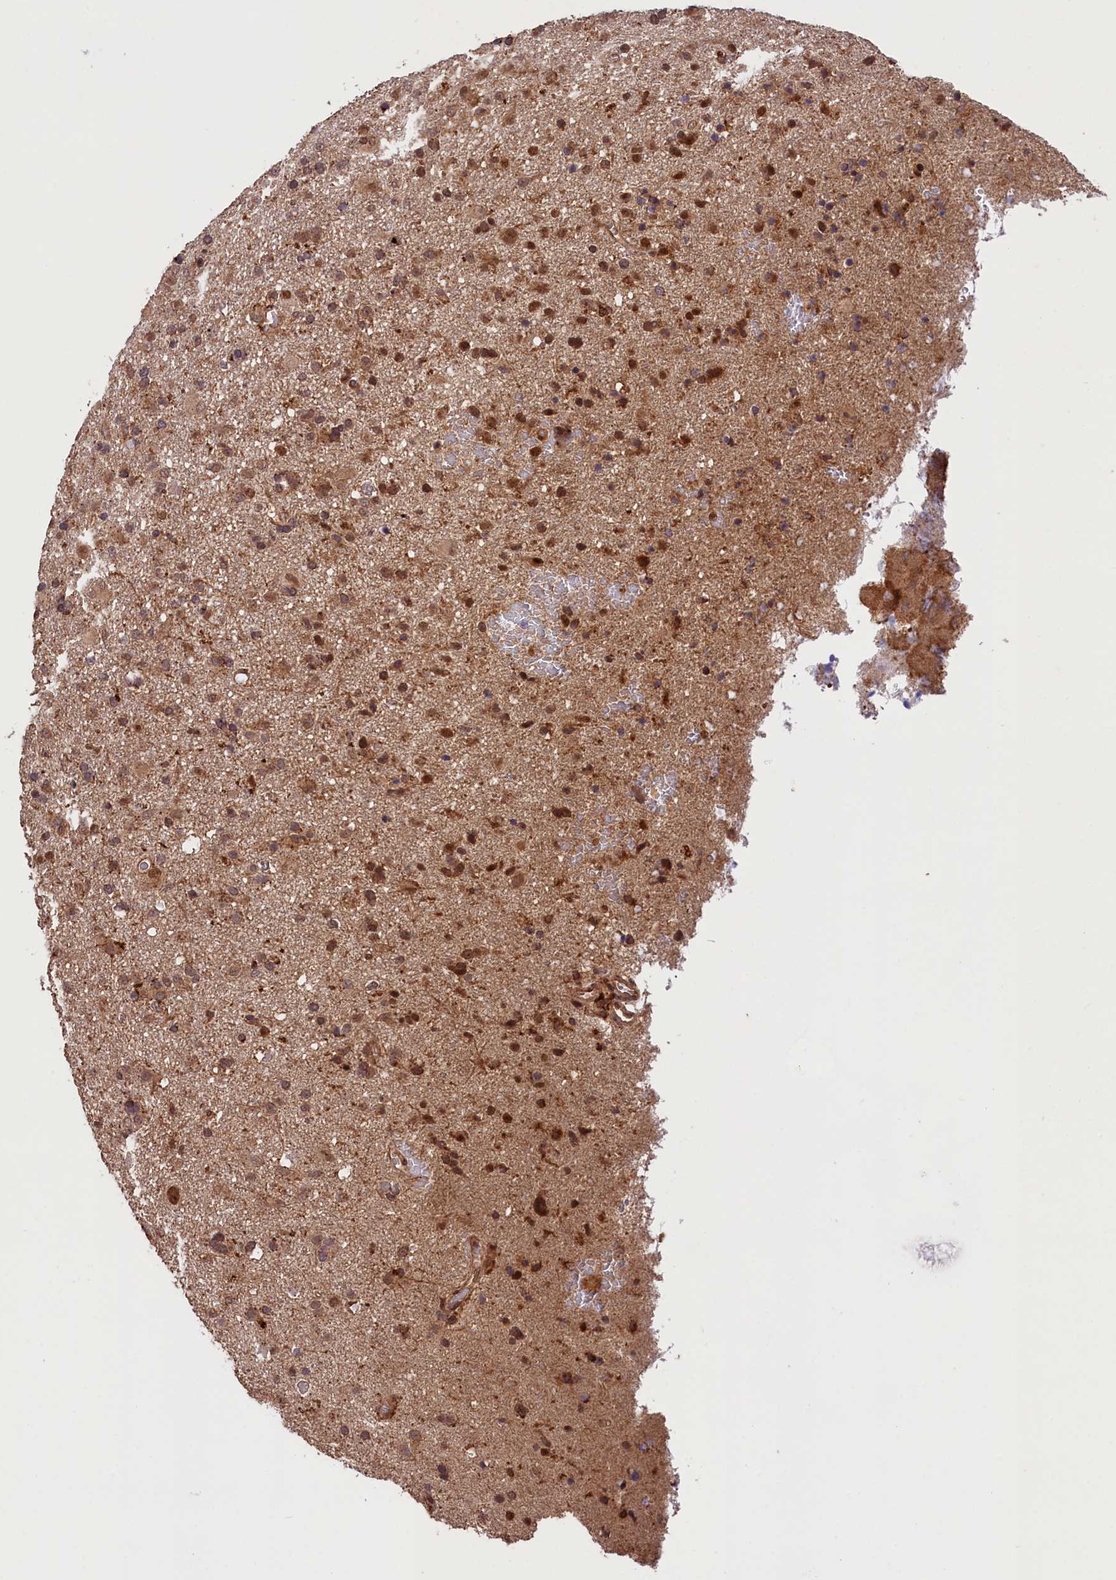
{"staining": {"intensity": "moderate", "quantity": "25%-75%", "location": "cytoplasmic/membranous"}, "tissue": "glioma", "cell_type": "Tumor cells", "image_type": "cancer", "snomed": [{"axis": "morphology", "description": "Glioma, malignant, Low grade"}, {"axis": "topography", "description": "Brain"}], "caption": "There is medium levels of moderate cytoplasmic/membranous staining in tumor cells of glioma, as demonstrated by immunohistochemical staining (brown color).", "gene": "IST1", "patient": {"sex": "male", "age": 65}}